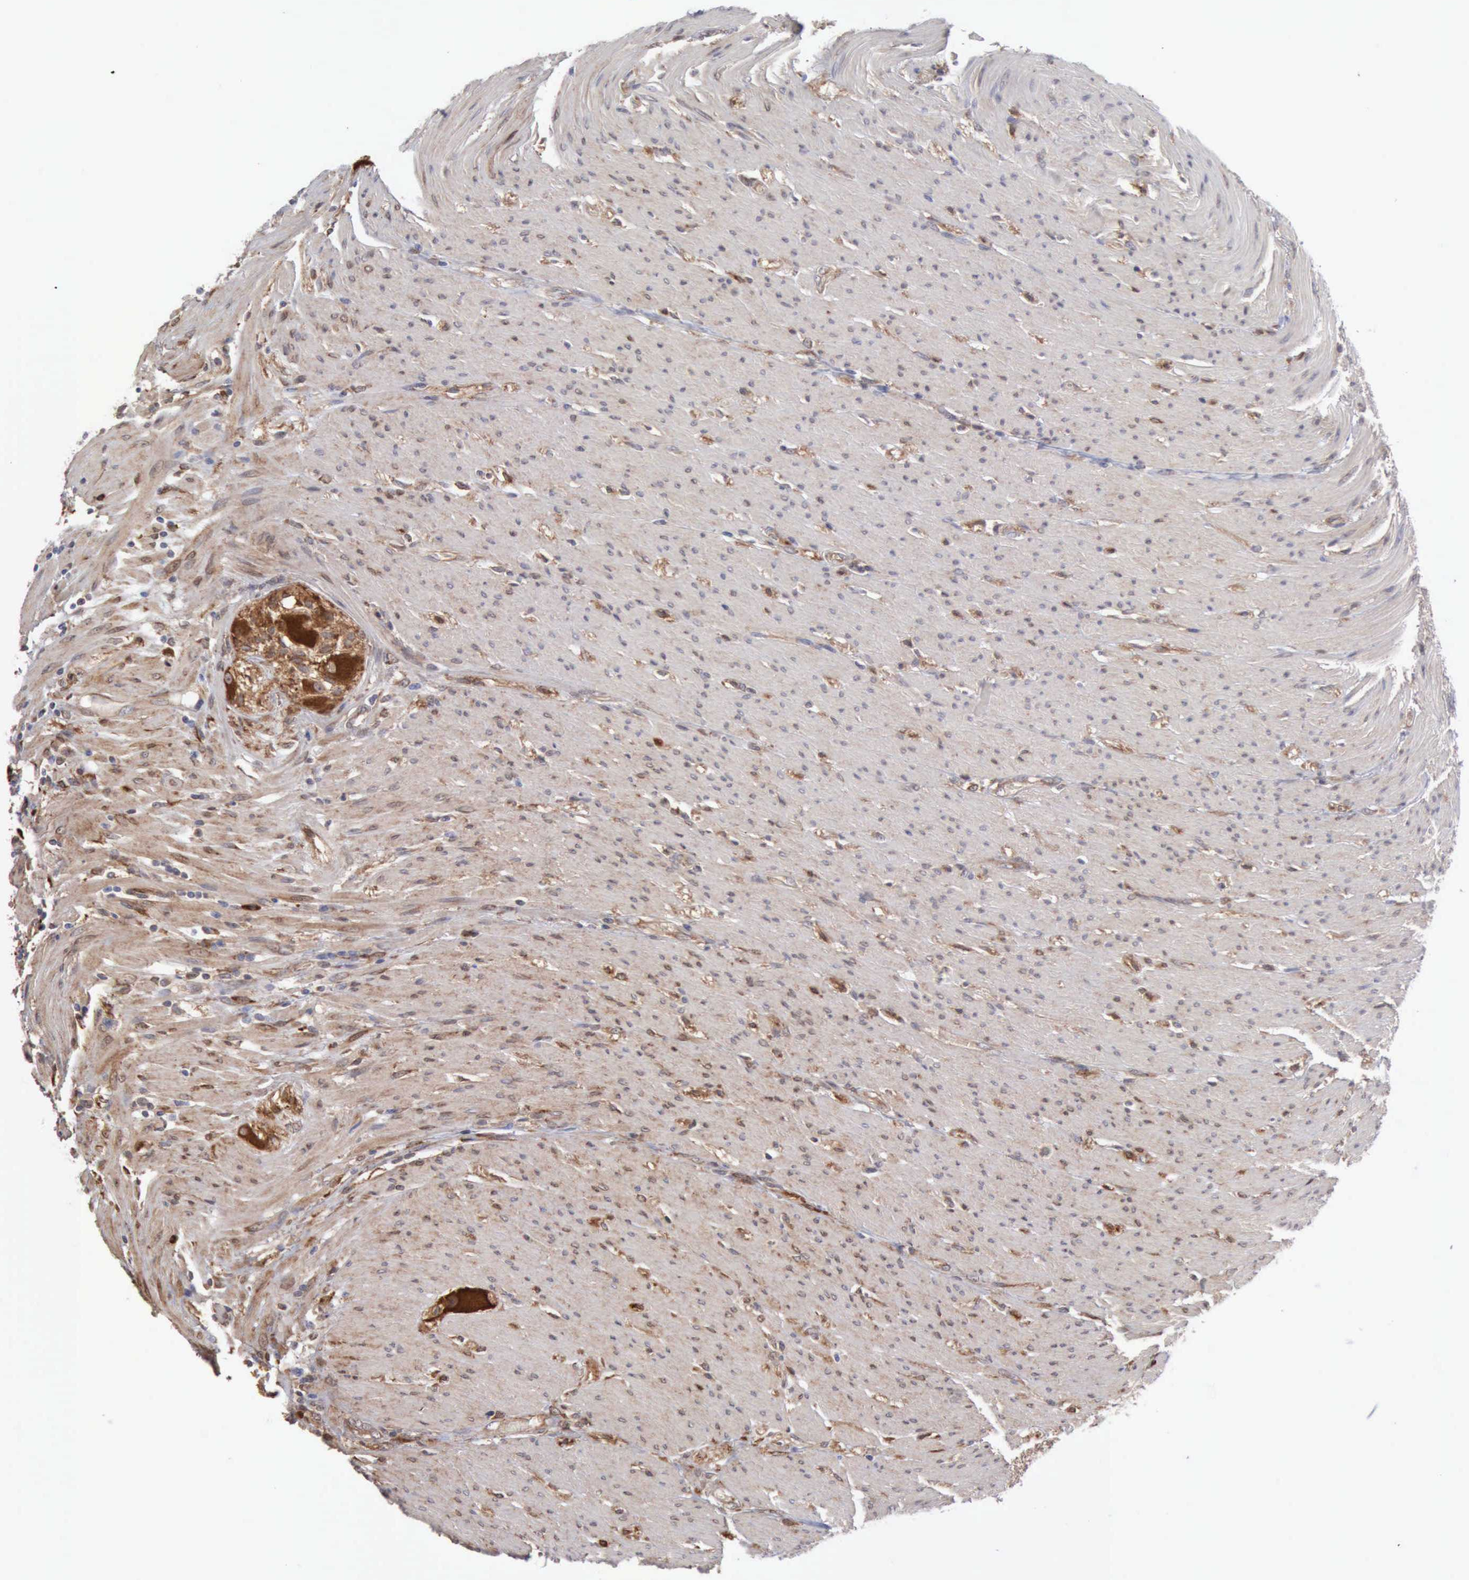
{"staining": {"intensity": "strong", "quantity": ">75%", "location": "cytoplasmic/membranous"}, "tissue": "colorectal cancer", "cell_type": "Tumor cells", "image_type": "cancer", "snomed": [{"axis": "morphology", "description": "Adenocarcinoma, NOS"}, {"axis": "topography", "description": "Colon"}], "caption": "This image reveals colorectal cancer stained with immunohistochemistry to label a protein in brown. The cytoplasmic/membranous of tumor cells show strong positivity for the protein. Nuclei are counter-stained blue.", "gene": "APOL2", "patient": {"sex": "female", "age": 46}}